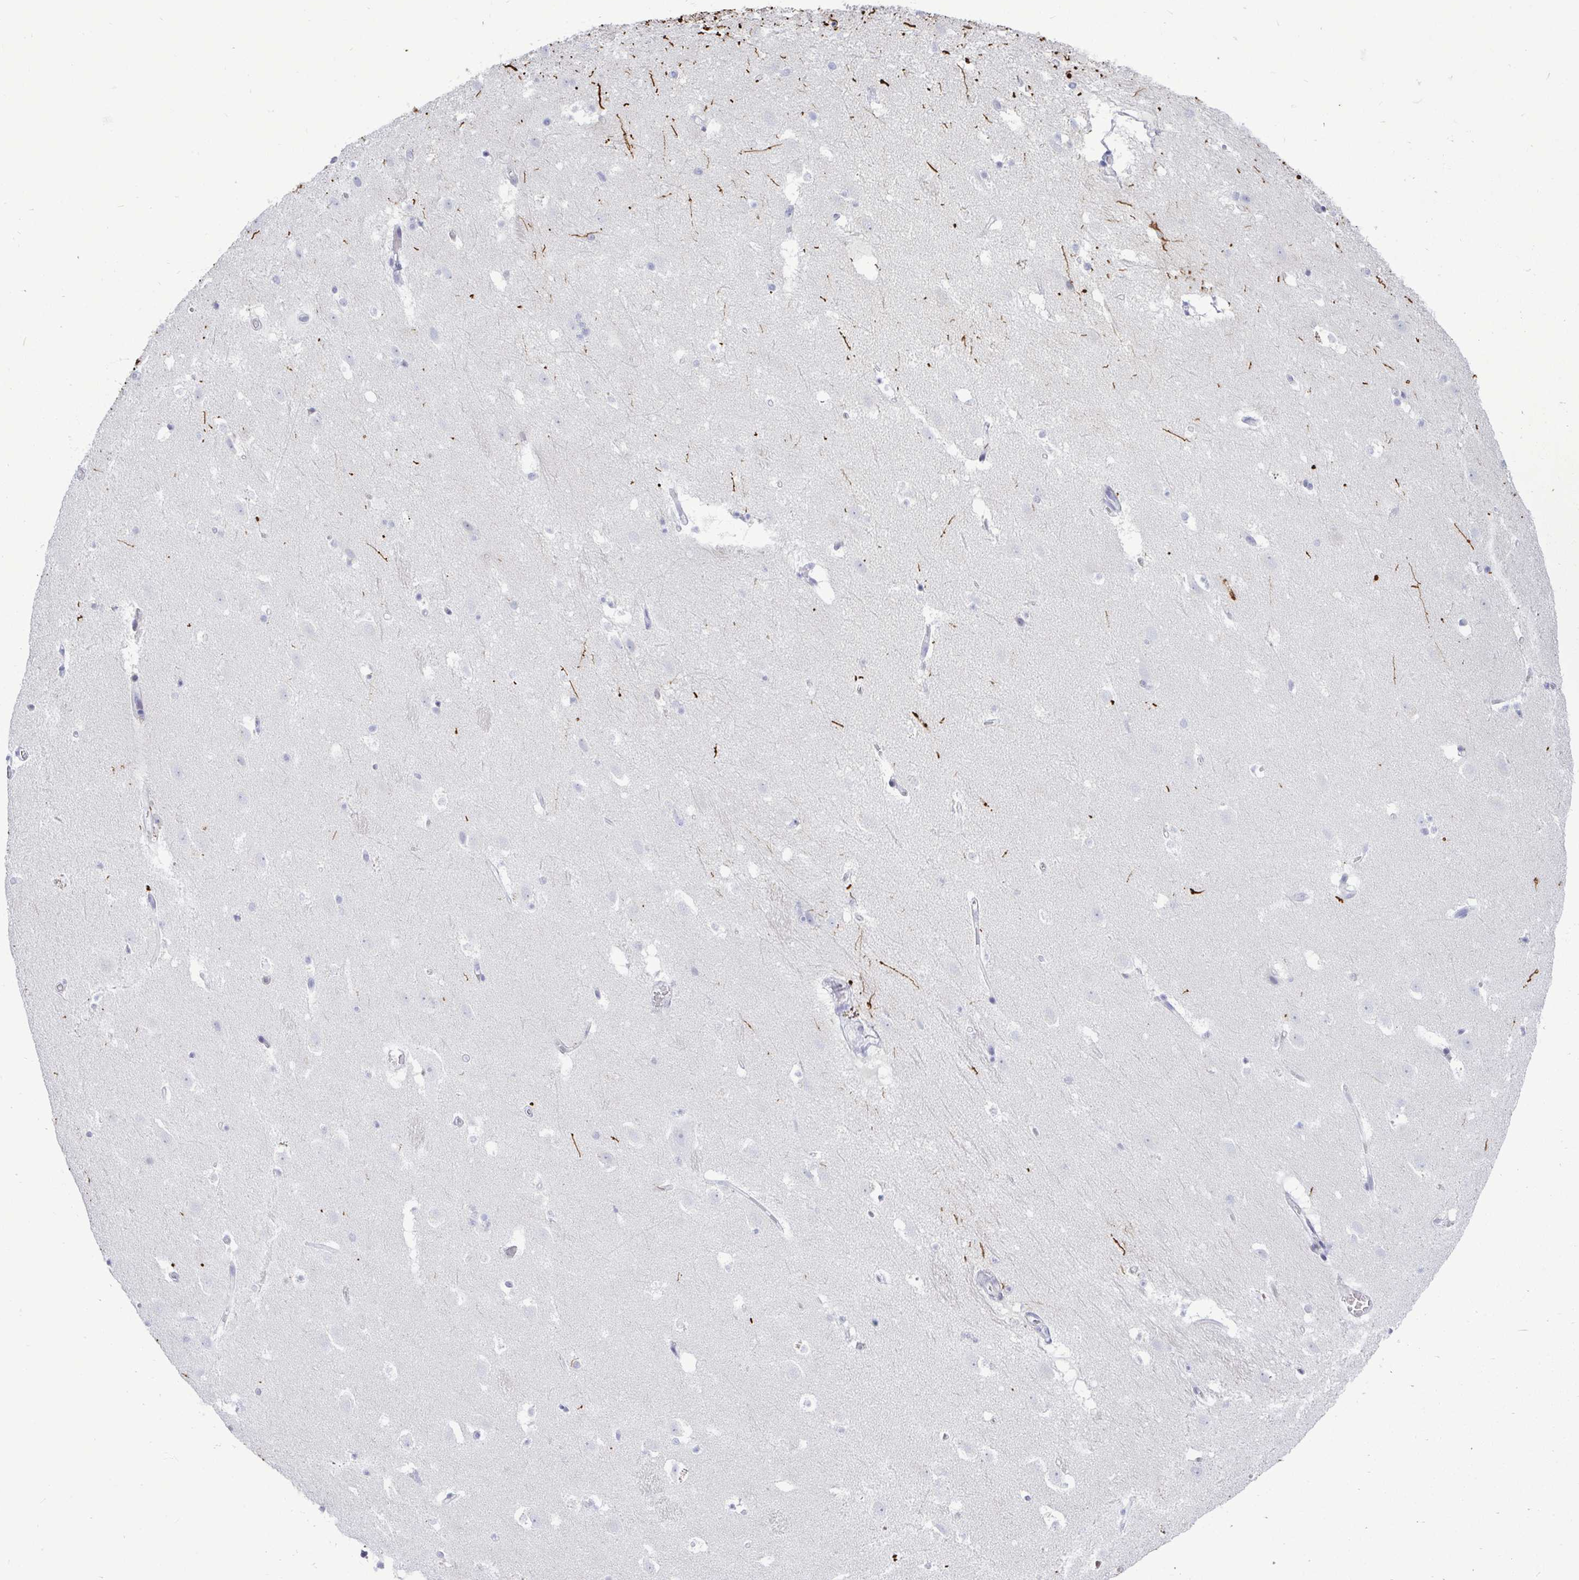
{"staining": {"intensity": "negative", "quantity": "none", "location": "none"}, "tissue": "caudate", "cell_type": "Glial cells", "image_type": "normal", "snomed": [{"axis": "morphology", "description": "Normal tissue, NOS"}, {"axis": "topography", "description": "Lateral ventricle wall"}], "caption": "DAB (3,3'-diaminobenzidine) immunohistochemical staining of benign human caudate exhibits no significant expression in glial cells. Brightfield microscopy of immunohistochemistry stained with DAB (3,3'-diaminobenzidine) (brown) and hematoxylin (blue), captured at high magnification.", "gene": "EPOP", "patient": {"sex": "male", "age": 37}}